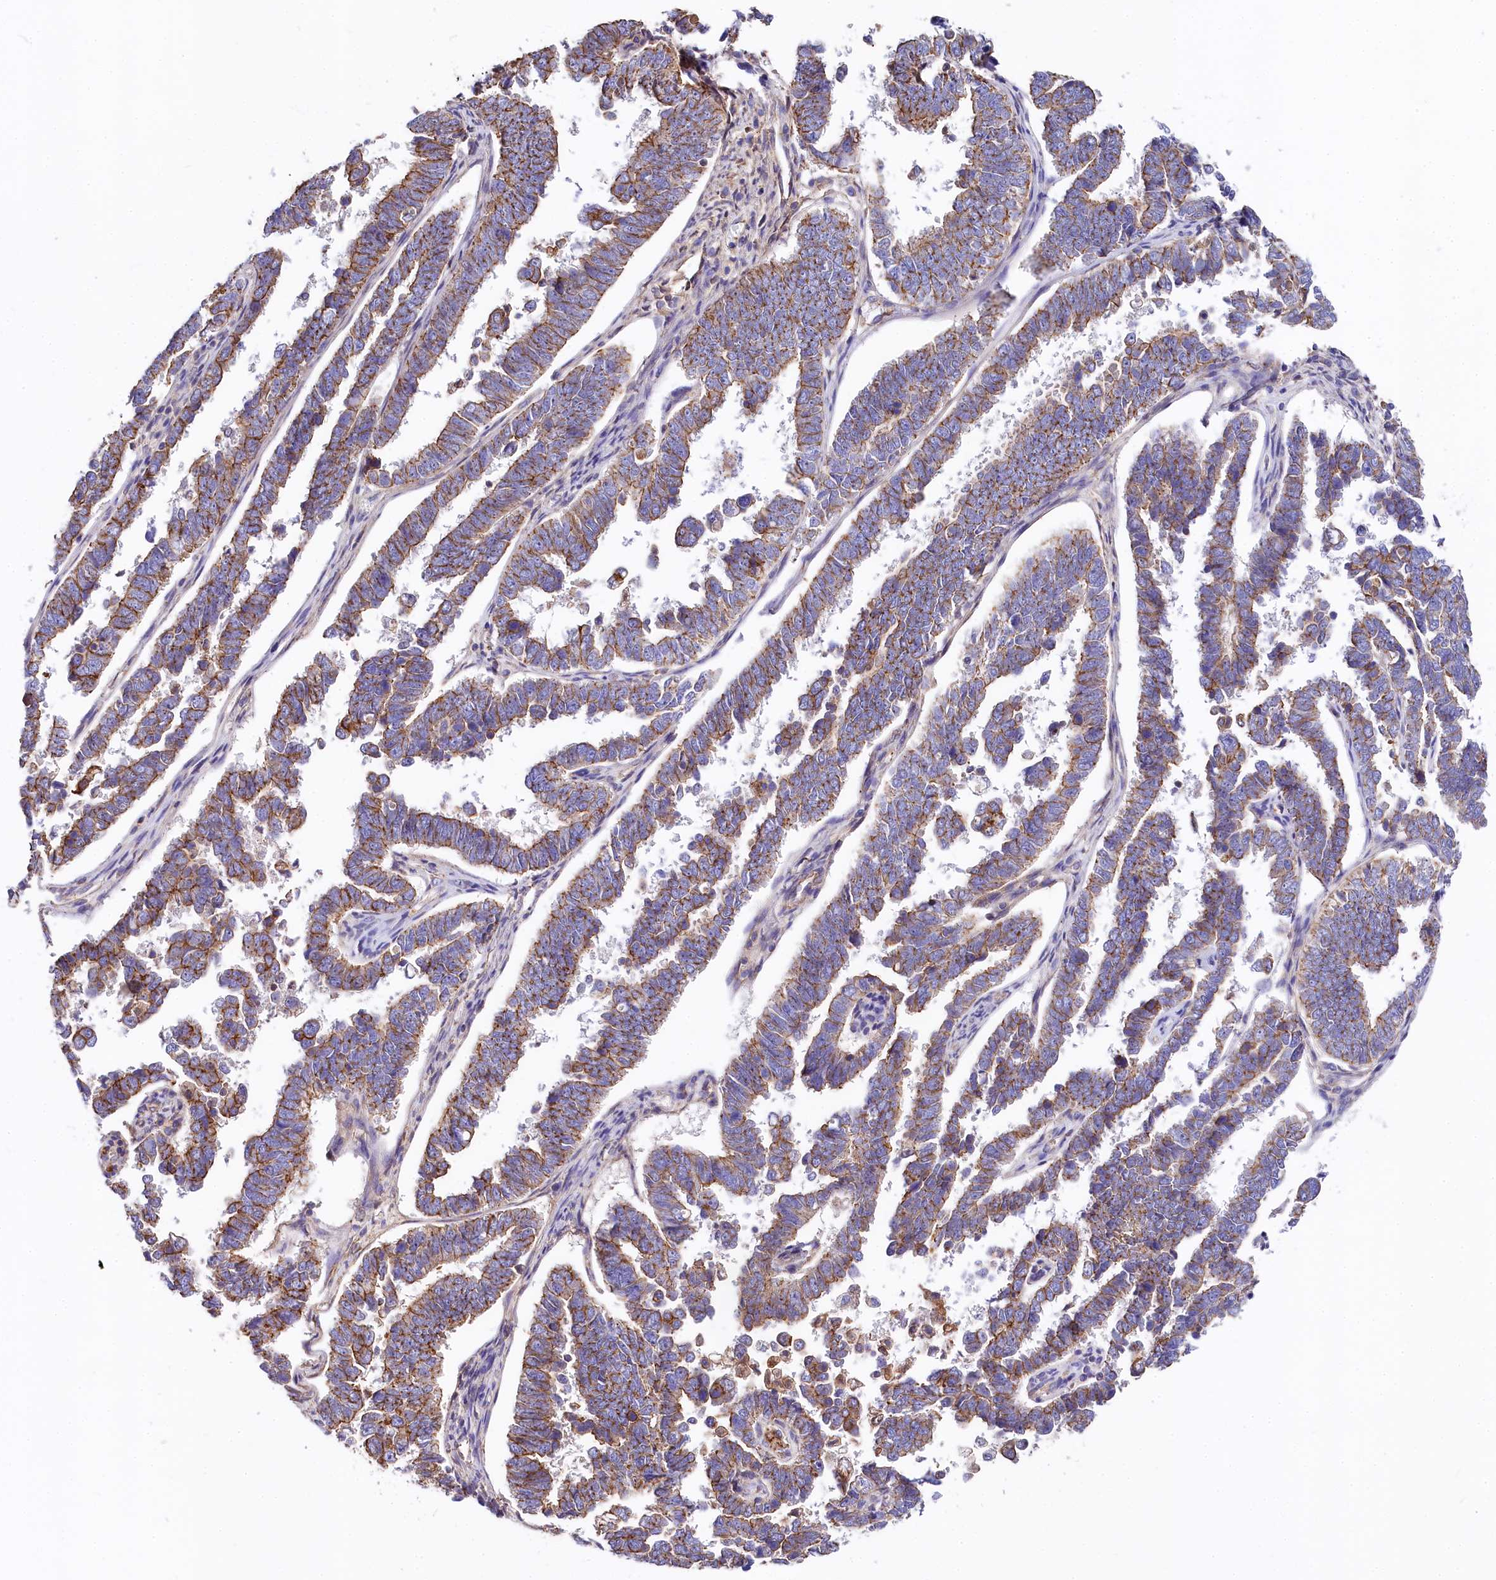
{"staining": {"intensity": "moderate", "quantity": ">75%", "location": "cytoplasmic/membranous"}, "tissue": "endometrial cancer", "cell_type": "Tumor cells", "image_type": "cancer", "snomed": [{"axis": "morphology", "description": "Adenocarcinoma, NOS"}, {"axis": "topography", "description": "Endometrium"}], "caption": "The photomicrograph displays a brown stain indicating the presence of a protein in the cytoplasmic/membranous of tumor cells in endometrial cancer (adenocarcinoma).", "gene": "FCHSD2", "patient": {"sex": "female", "age": 75}}